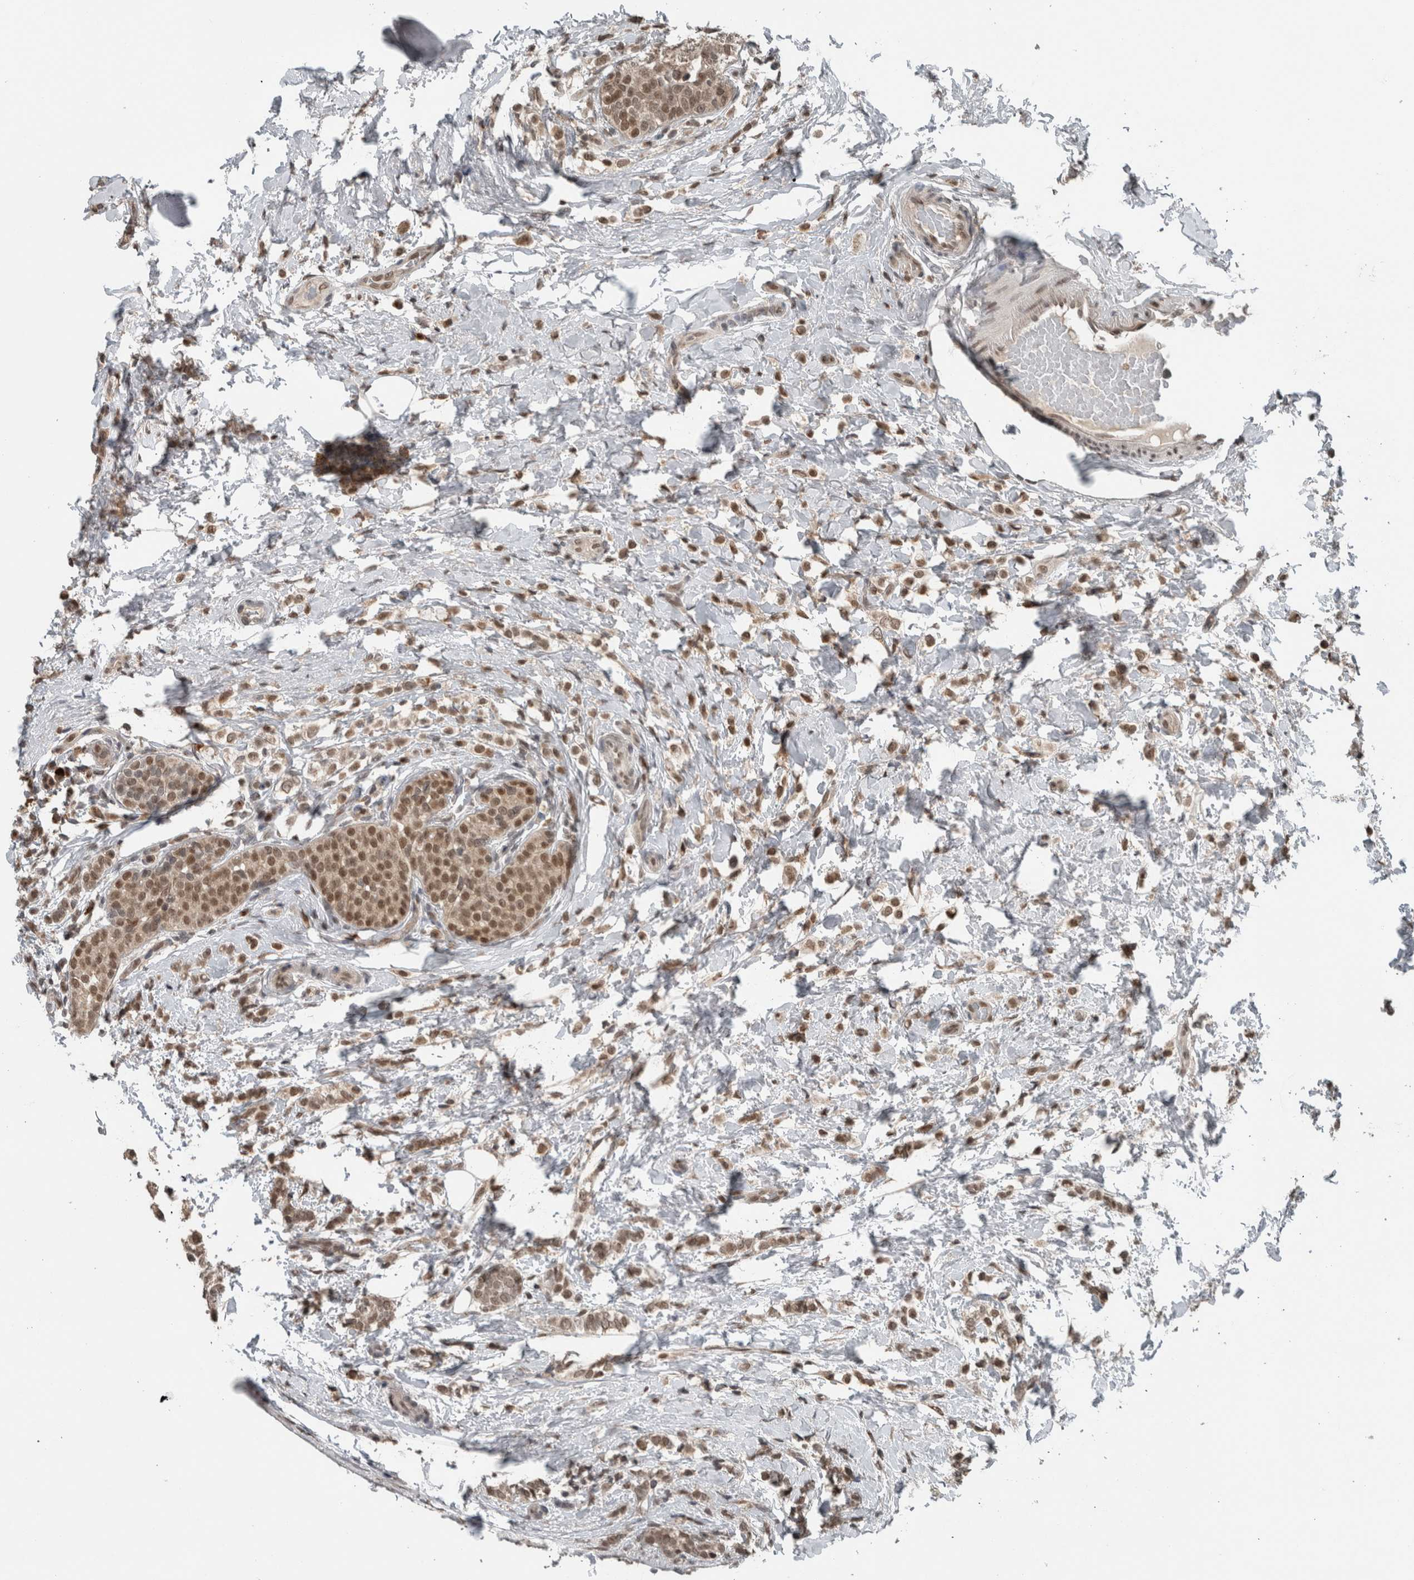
{"staining": {"intensity": "moderate", "quantity": ">75%", "location": "cytoplasmic/membranous,nuclear"}, "tissue": "breast cancer", "cell_type": "Tumor cells", "image_type": "cancer", "snomed": [{"axis": "morphology", "description": "Lobular carcinoma"}, {"axis": "topography", "description": "Breast"}], "caption": "Human breast cancer (lobular carcinoma) stained for a protein (brown) displays moderate cytoplasmic/membranous and nuclear positive expression in about >75% of tumor cells.", "gene": "SPAG7", "patient": {"sex": "female", "age": 50}}